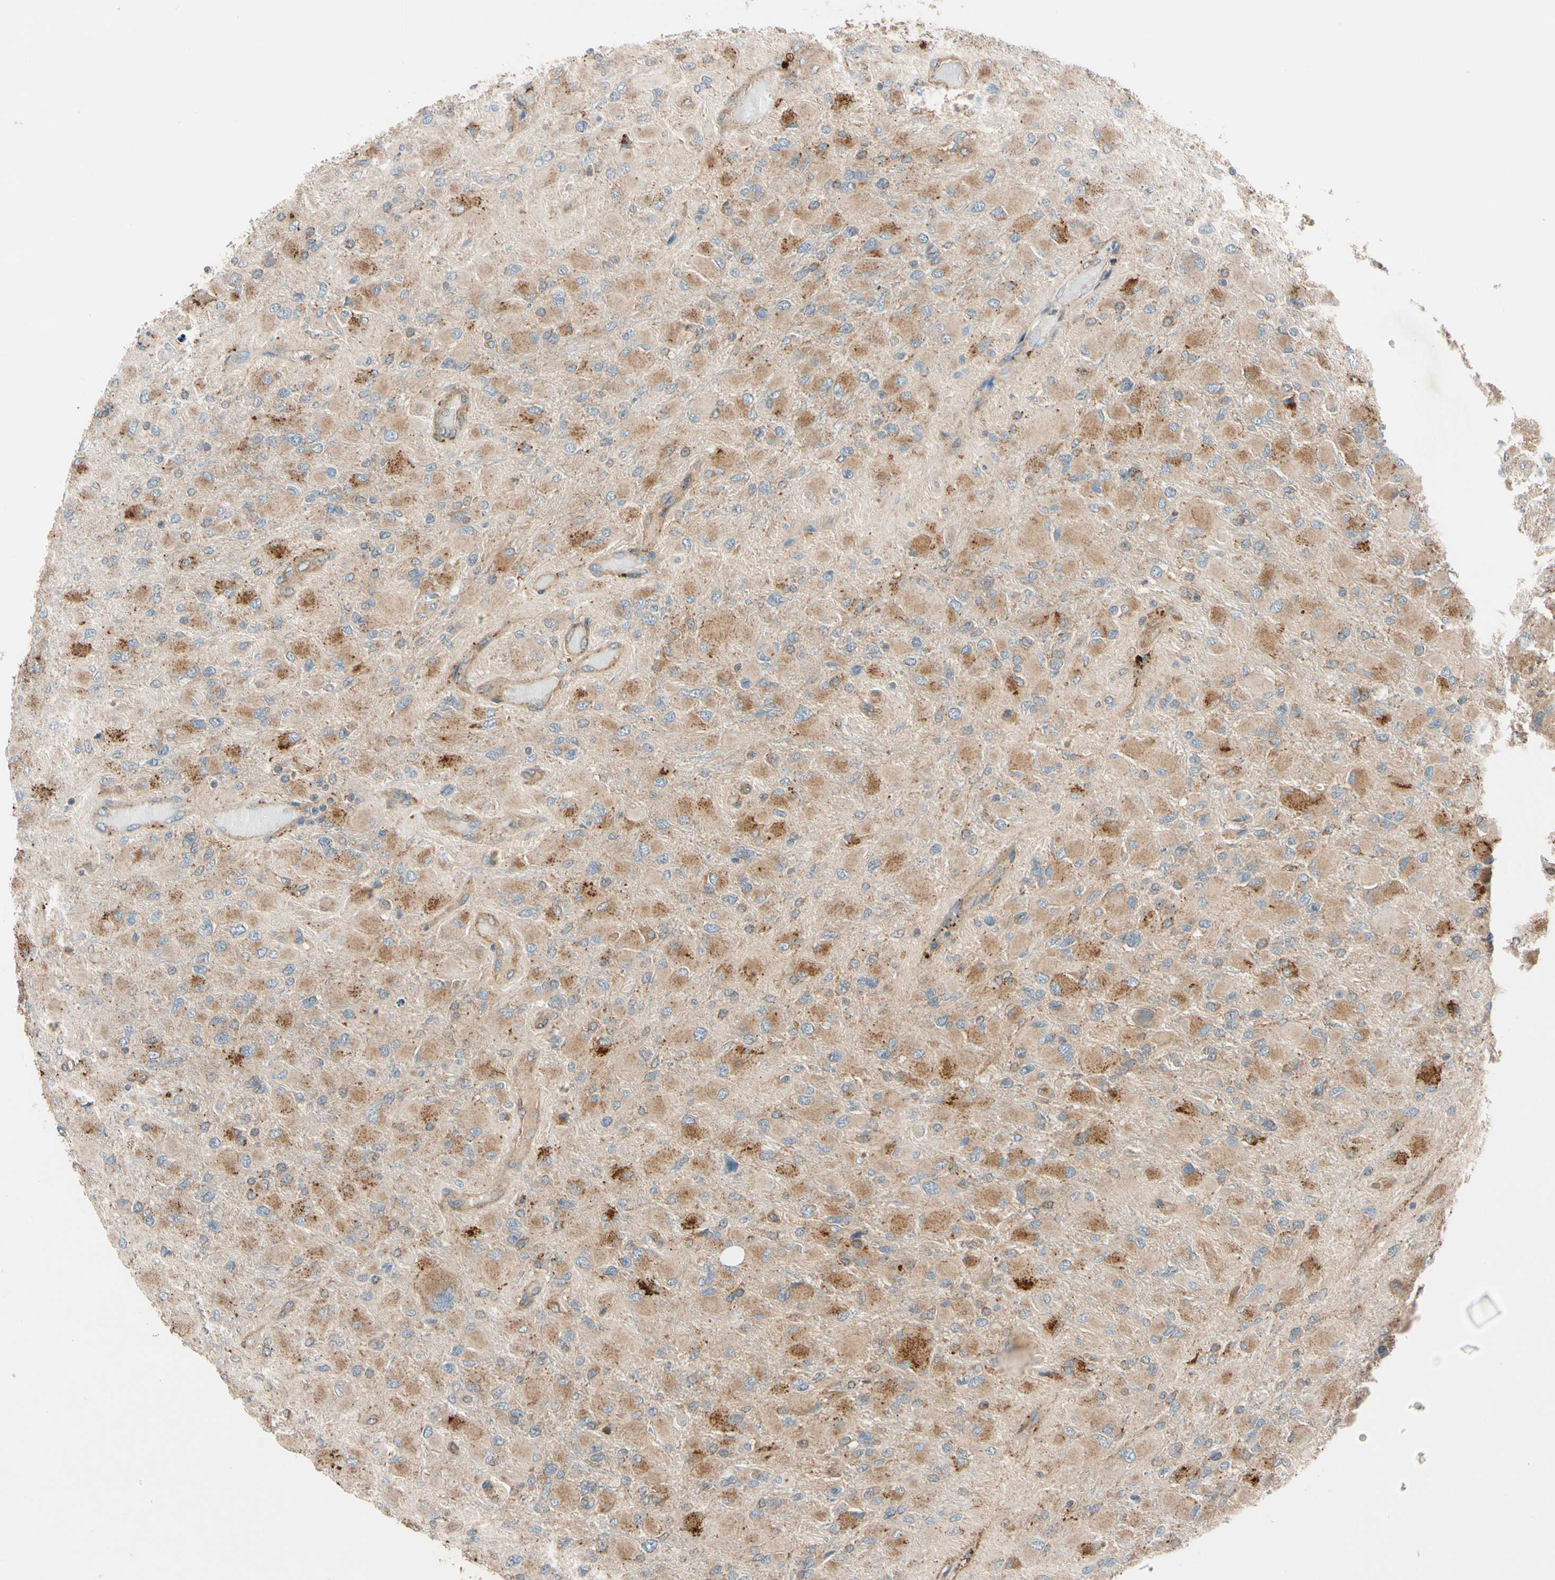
{"staining": {"intensity": "moderate", "quantity": ">75%", "location": "cytoplasmic/membranous"}, "tissue": "glioma", "cell_type": "Tumor cells", "image_type": "cancer", "snomed": [{"axis": "morphology", "description": "Glioma, malignant, High grade"}, {"axis": "topography", "description": "Cerebral cortex"}], "caption": "Glioma stained with a protein marker shows moderate staining in tumor cells.", "gene": "PHYH", "patient": {"sex": "female", "age": 36}}